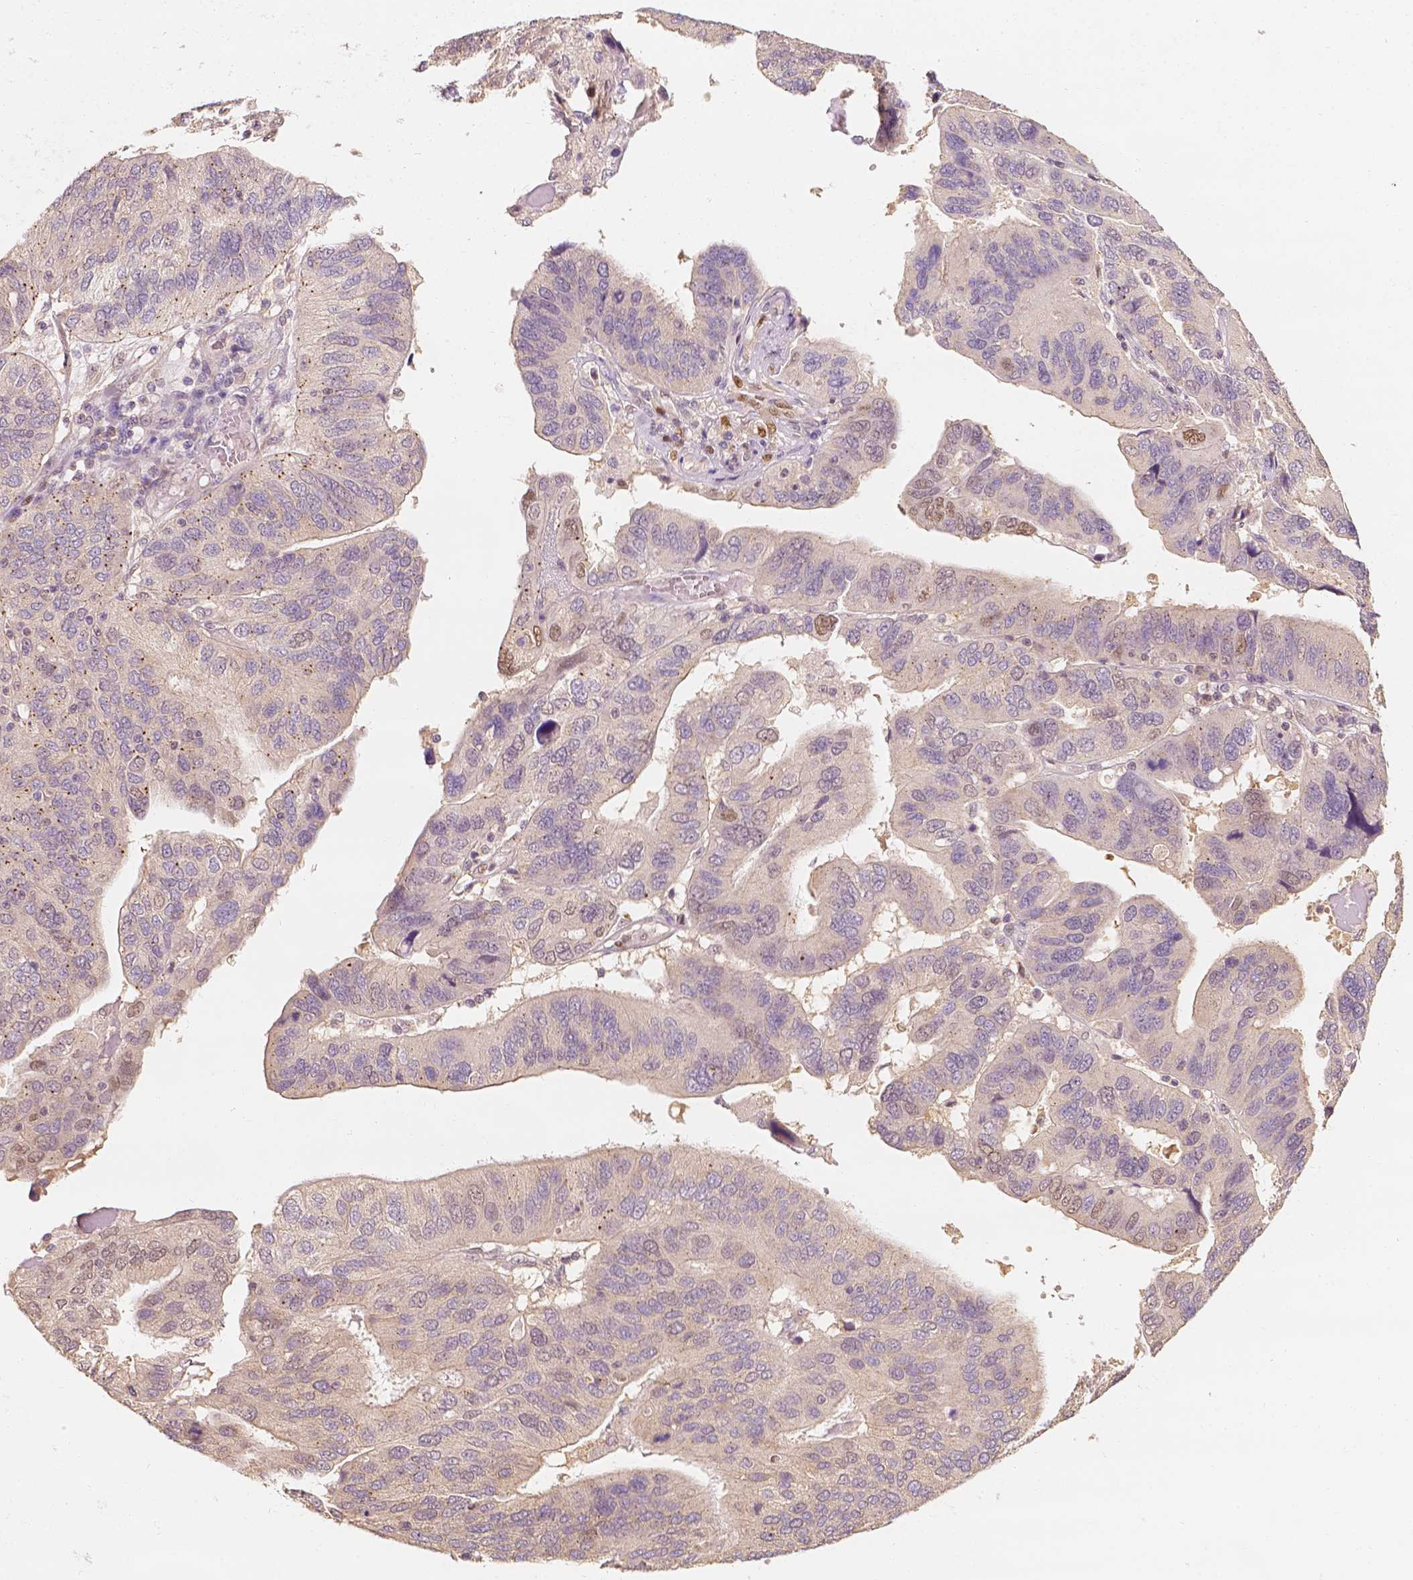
{"staining": {"intensity": "negative", "quantity": "none", "location": "none"}, "tissue": "ovarian cancer", "cell_type": "Tumor cells", "image_type": "cancer", "snomed": [{"axis": "morphology", "description": "Cystadenocarcinoma, serous, NOS"}, {"axis": "topography", "description": "Ovary"}], "caption": "This photomicrograph is of ovarian cancer (serous cystadenocarcinoma) stained with immunohistochemistry to label a protein in brown with the nuclei are counter-stained blue. There is no expression in tumor cells.", "gene": "TBC1D17", "patient": {"sex": "female", "age": 79}}